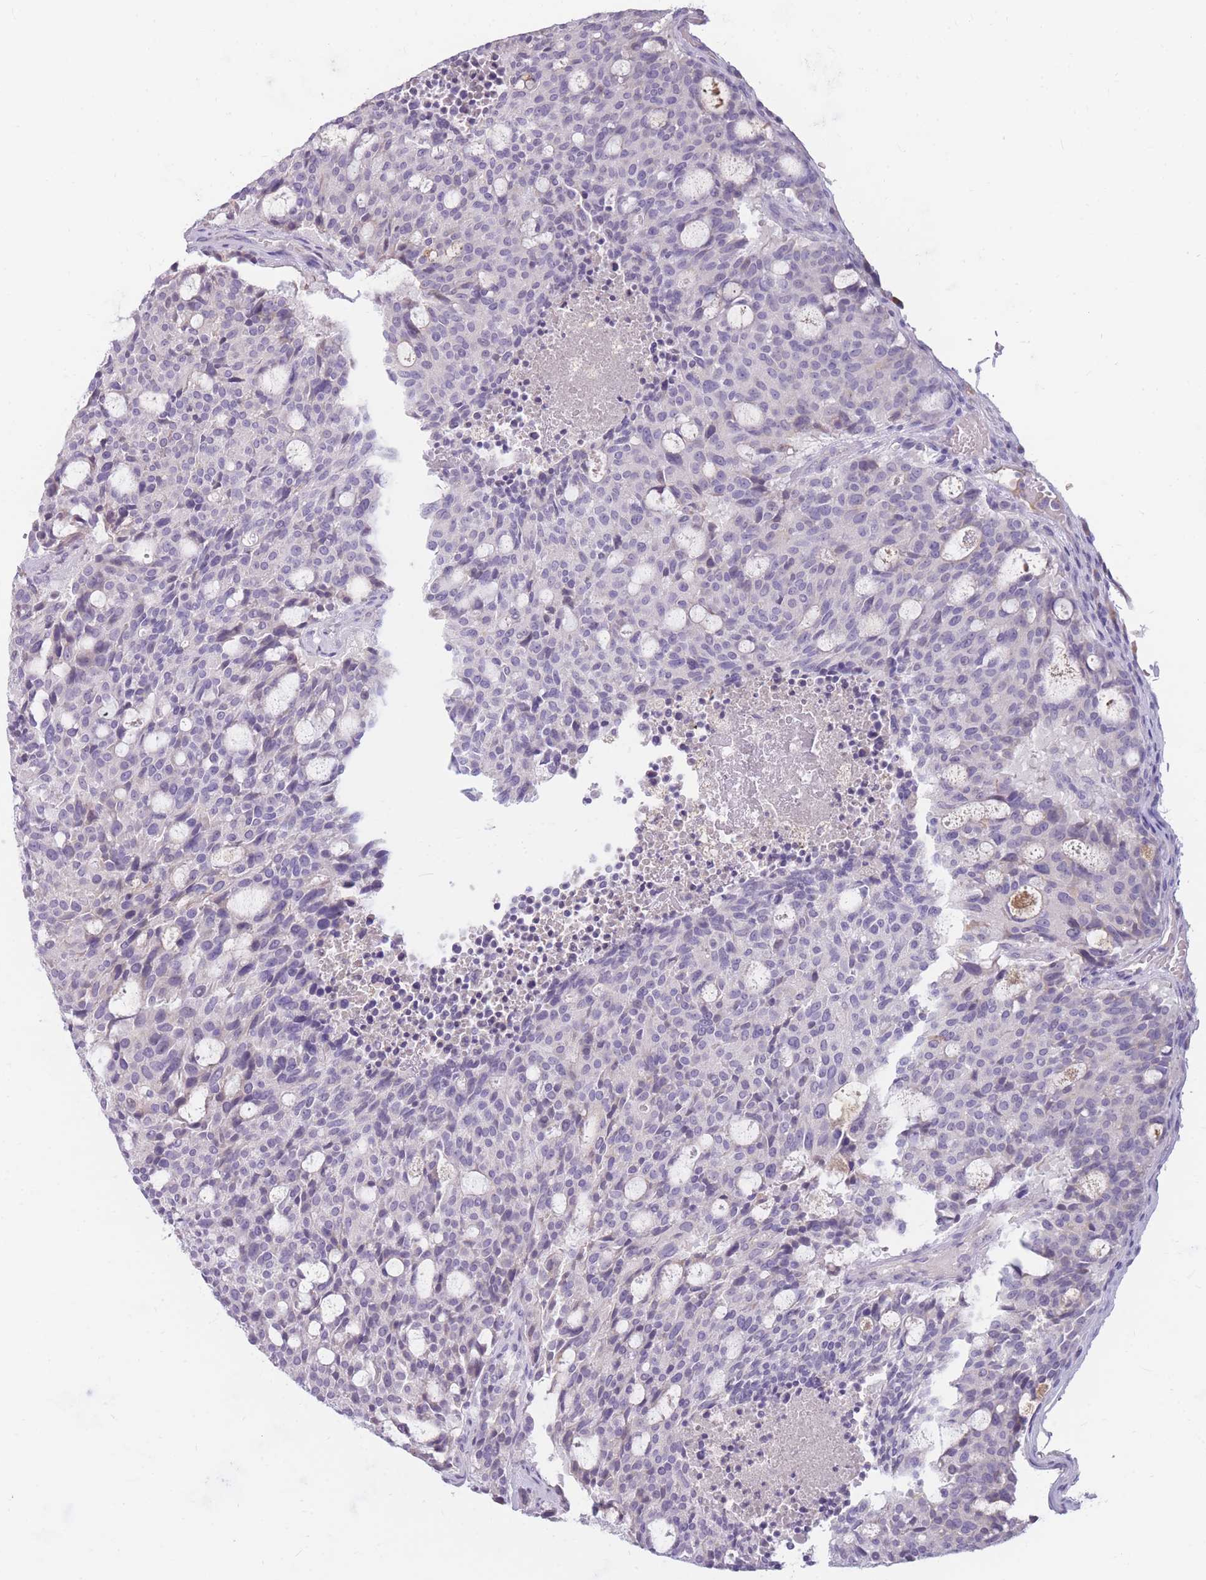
{"staining": {"intensity": "negative", "quantity": "none", "location": "none"}, "tissue": "carcinoid", "cell_type": "Tumor cells", "image_type": "cancer", "snomed": [{"axis": "morphology", "description": "Carcinoid, malignant, NOS"}, {"axis": "topography", "description": "Pancreas"}], "caption": "Human malignant carcinoid stained for a protein using immunohistochemistry (IHC) demonstrates no positivity in tumor cells.", "gene": "TPSD1", "patient": {"sex": "female", "age": 54}}